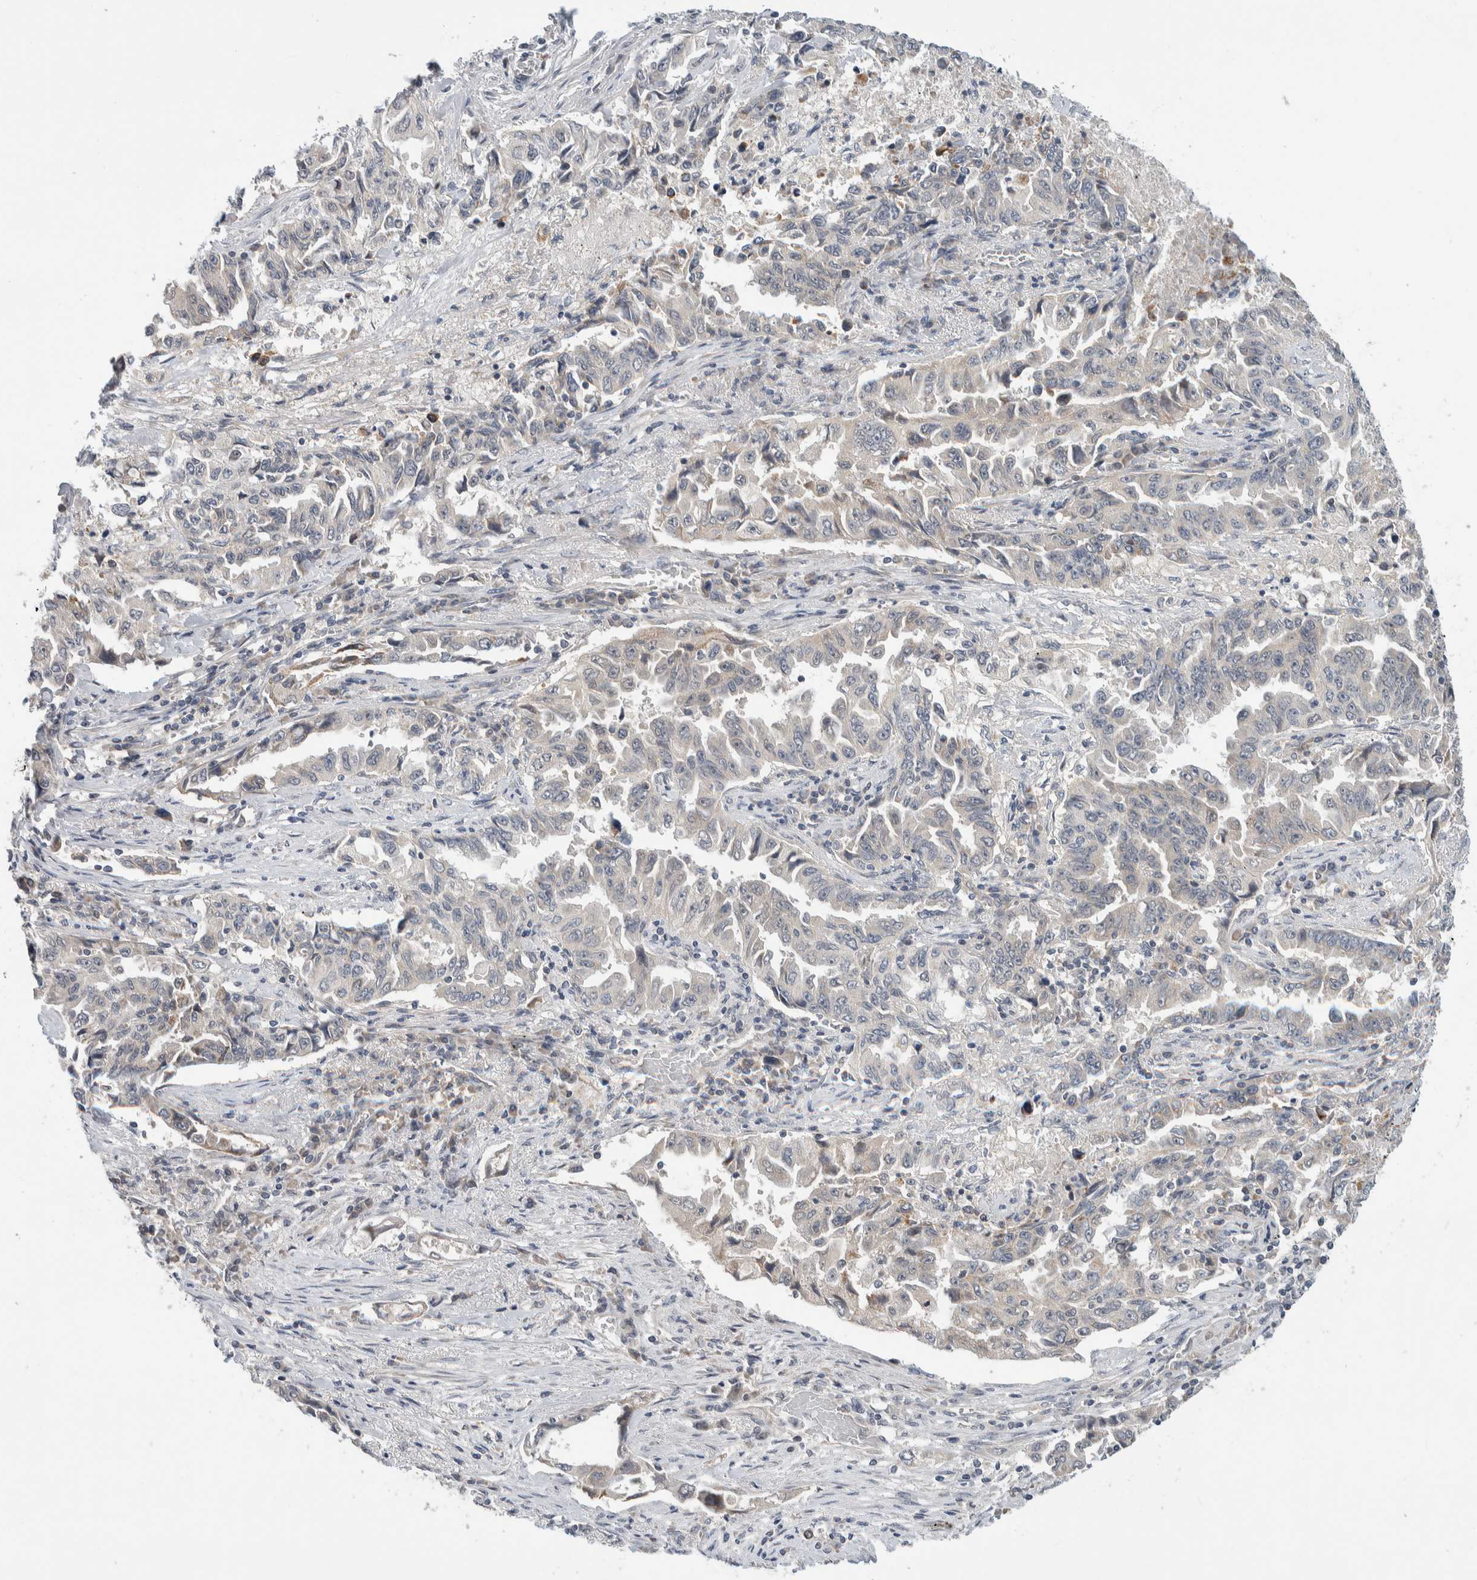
{"staining": {"intensity": "negative", "quantity": "none", "location": "none"}, "tissue": "lung cancer", "cell_type": "Tumor cells", "image_type": "cancer", "snomed": [{"axis": "morphology", "description": "Adenocarcinoma, NOS"}, {"axis": "topography", "description": "Lung"}], "caption": "Immunohistochemistry of lung cancer demonstrates no expression in tumor cells. (Brightfield microscopy of DAB immunohistochemistry (IHC) at high magnification).", "gene": "SHPK", "patient": {"sex": "female", "age": 51}}